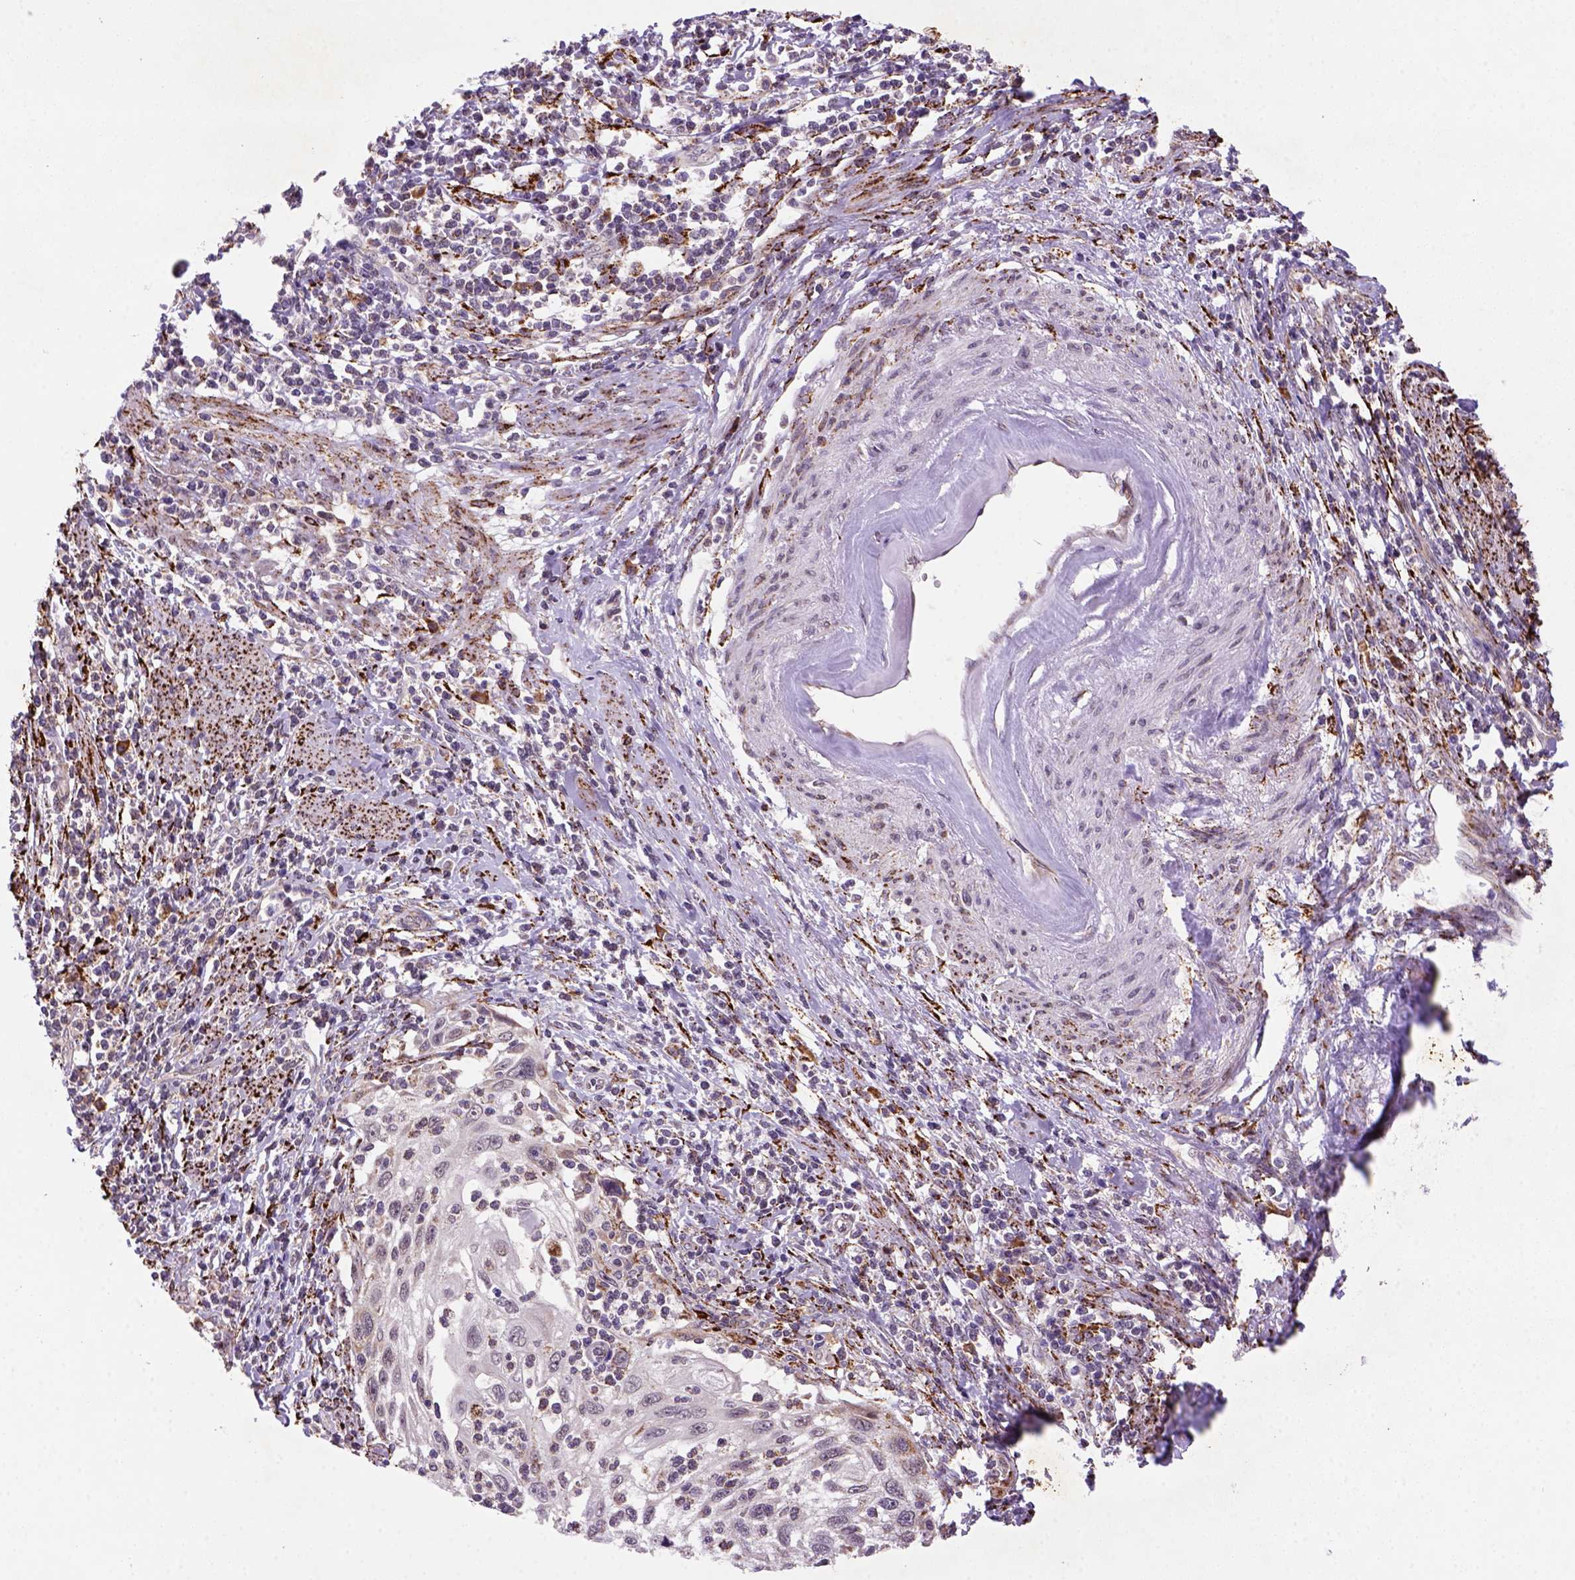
{"staining": {"intensity": "negative", "quantity": "none", "location": "none"}, "tissue": "cervical cancer", "cell_type": "Tumor cells", "image_type": "cancer", "snomed": [{"axis": "morphology", "description": "Squamous cell carcinoma, NOS"}, {"axis": "topography", "description": "Cervix"}], "caption": "Protein analysis of cervical cancer demonstrates no significant staining in tumor cells.", "gene": "FZD7", "patient": {"sex": "female", "age": 70}}